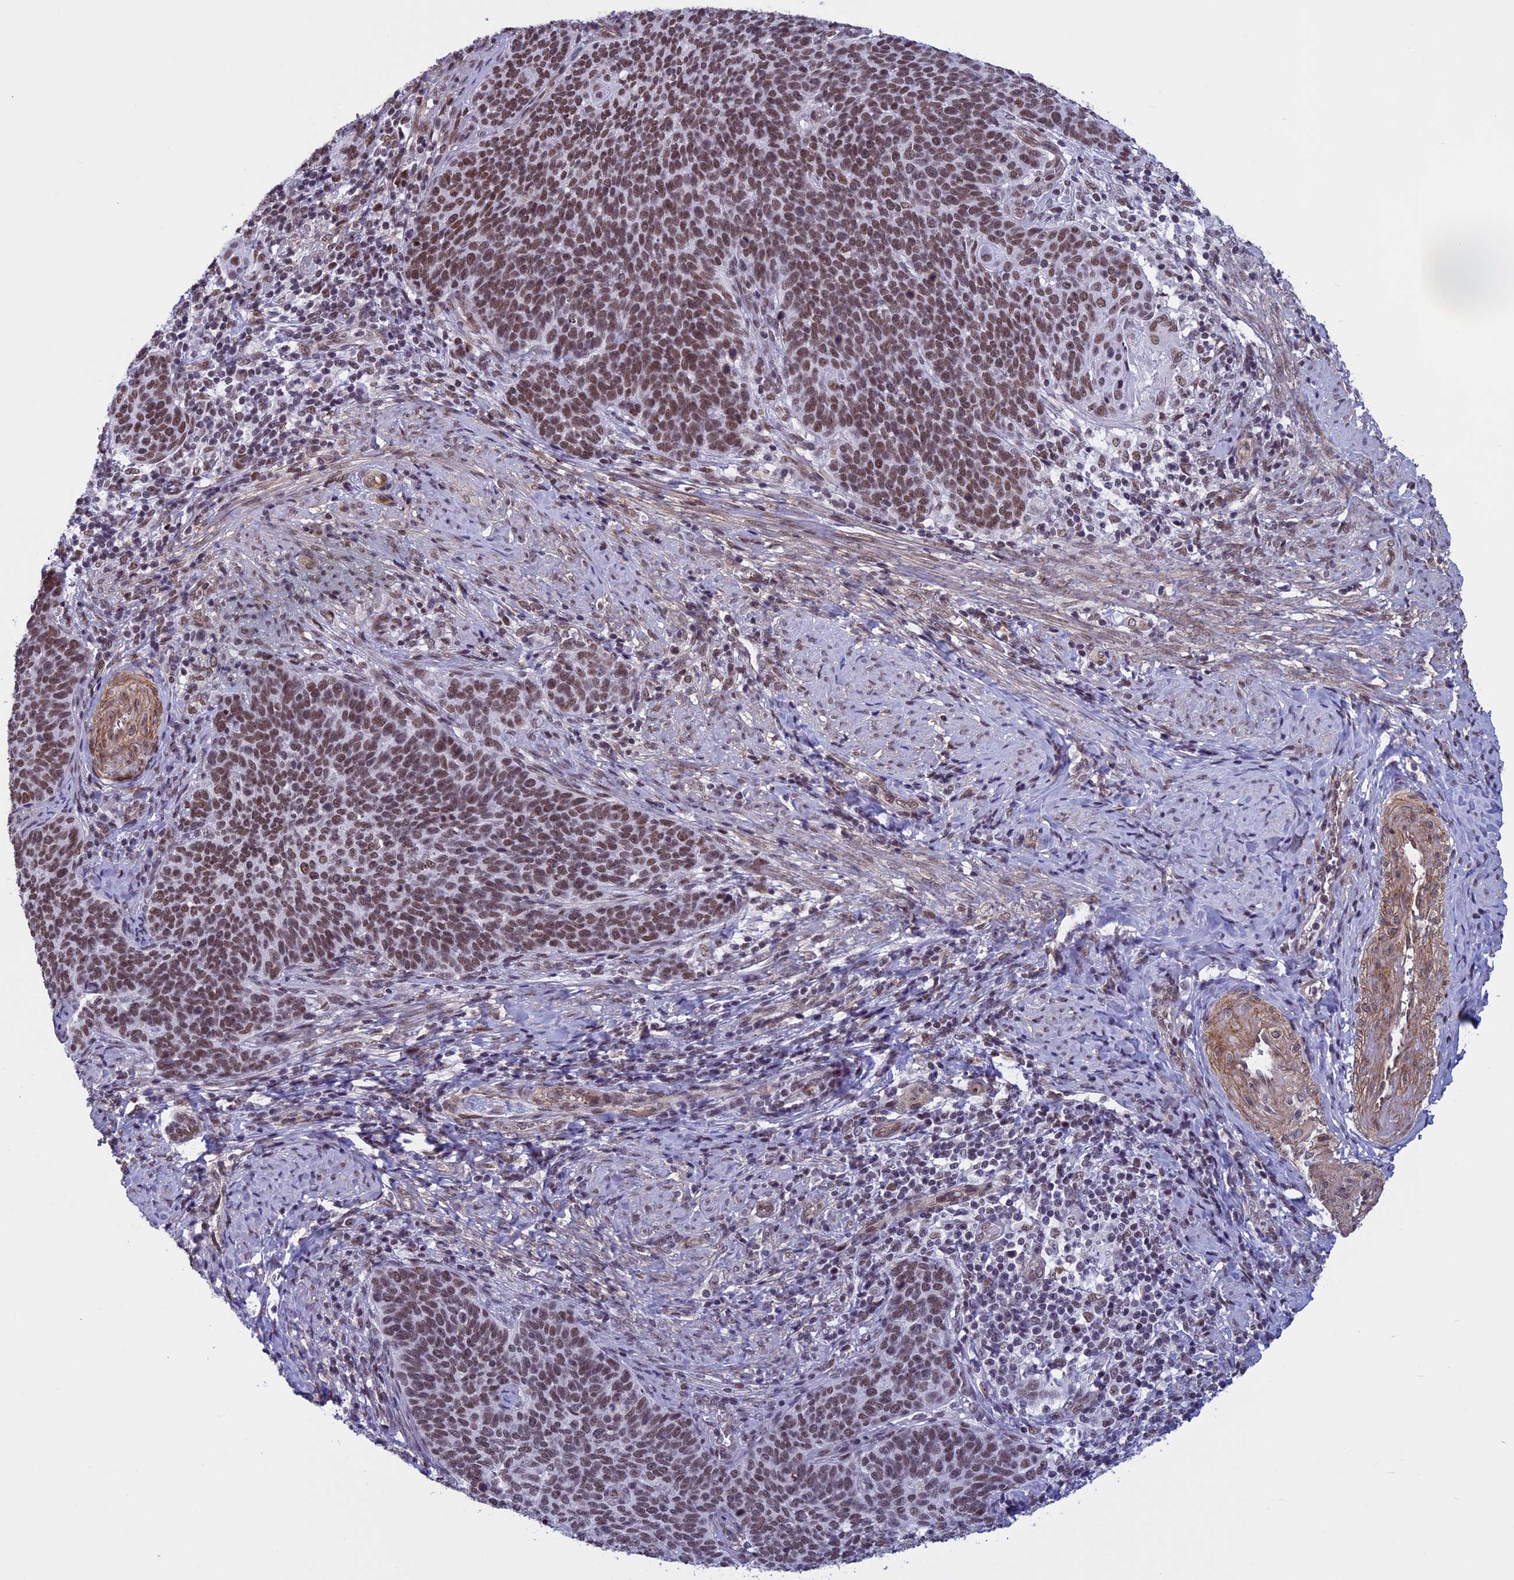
{"staining": {"intensity": "moderate", "quantity": ">75%", "location": "nuclear"}, "tissue": "cervical cancer", "cell_type": "Tumor cells", "image_type": "cancer", "snomed": [{"axis": "morphology", "description": "Normal tissue, NOS"}, {"axis": "morphology", "description": "Squamous cell carcinoma, NOS"}, {"axis": "topography", "description": "Cervix"}], "caption": "High-magnification brightfield microscopy of squamous cell carcinoma (cervical) stained with DAB (brown) and counterstained with hematoxylin (blue). tumor cells exhibit moderate nuclear positivity is seen in approximately>75% of cells.", "gene": "NIPBL", "patient": {"sex": "female", "age": 39}}